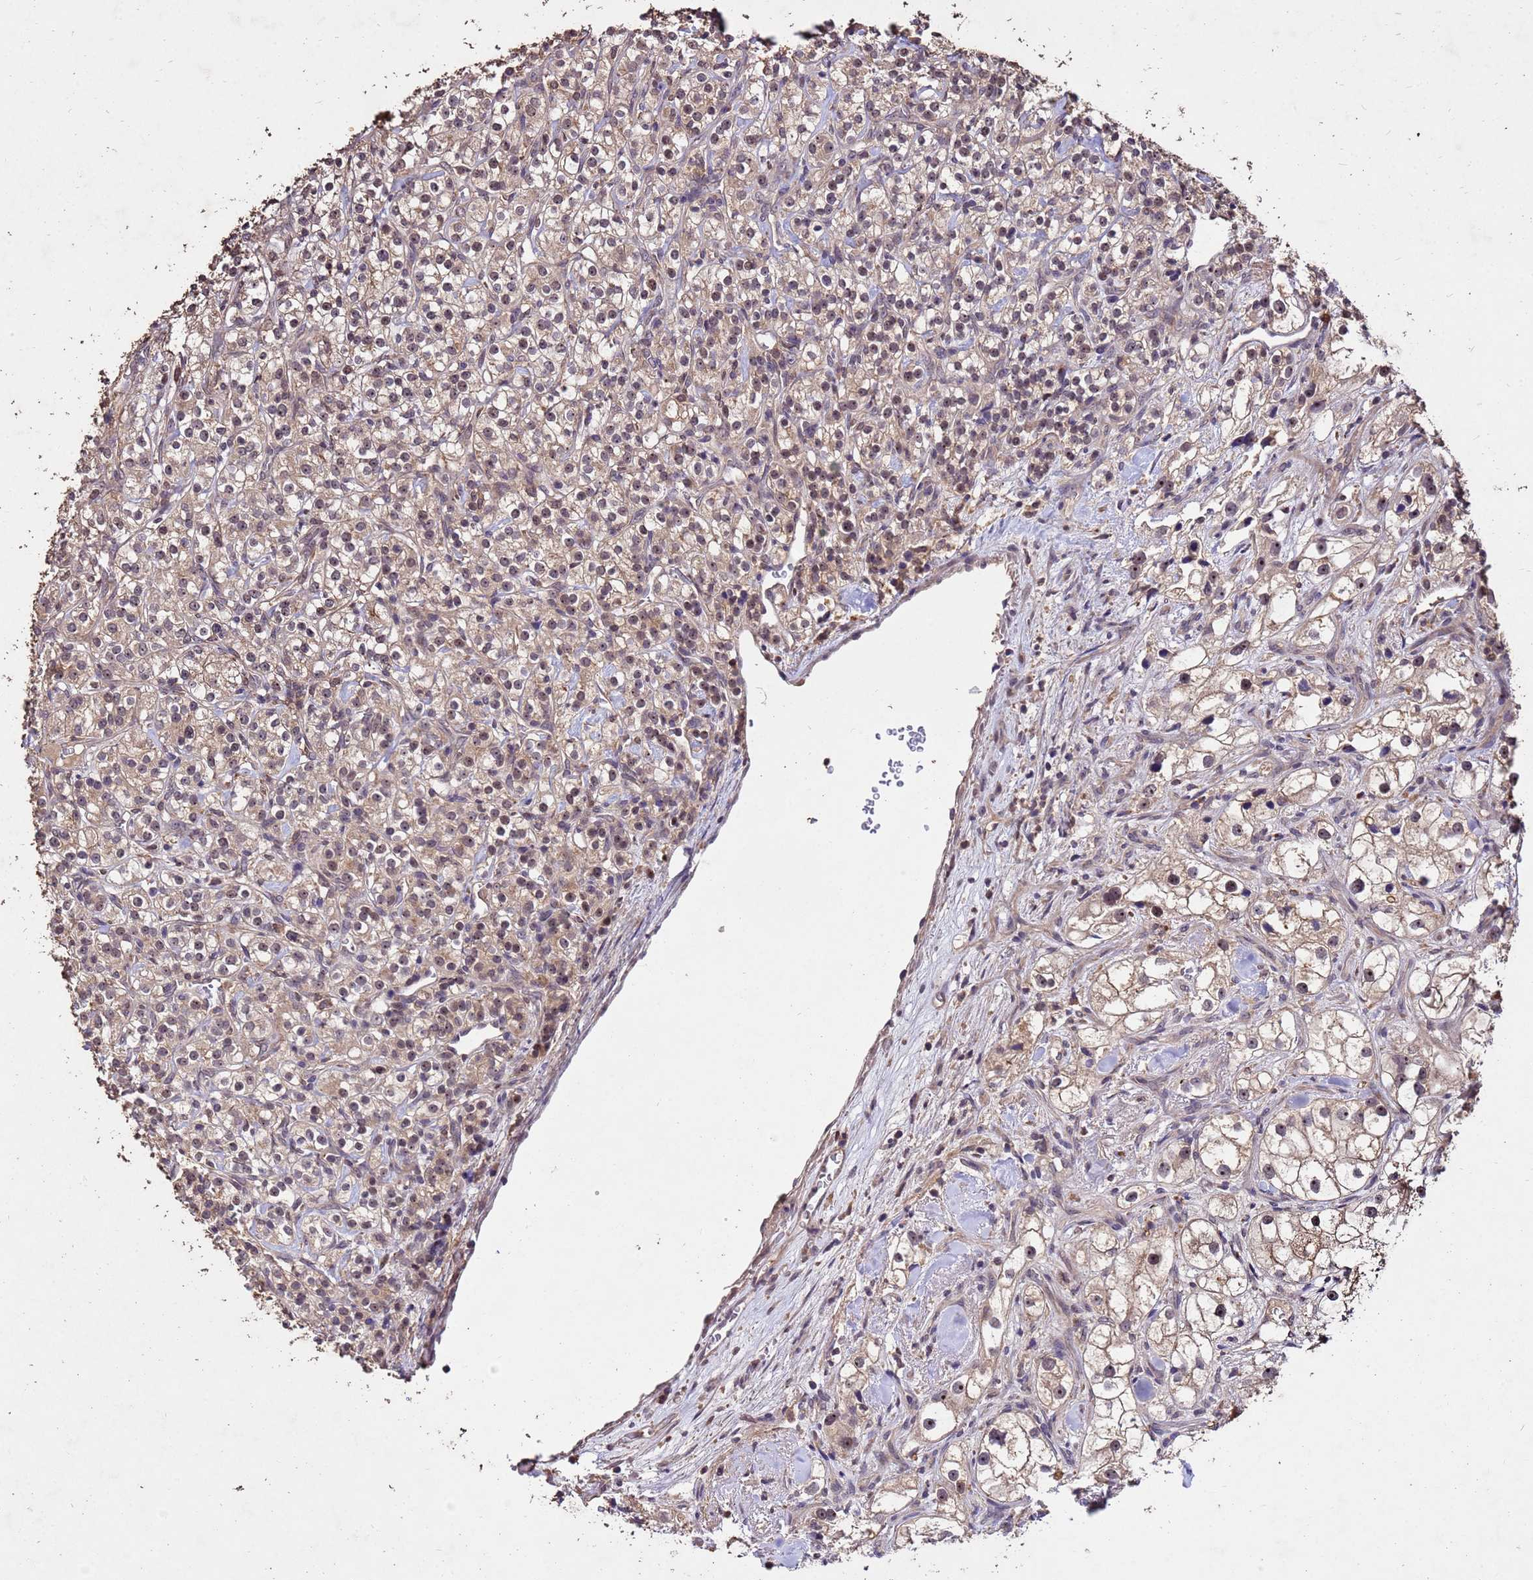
{"staining": {"intensity": "weak", "quantity": "25%-75%", "location": "cytoplasmic/membranous,nuclear"}, "tissue": "renal cancer", "cell_type": "Tumor cells", "image_type": "cancer", "snomed": [{"axis": "morphology", "description": "Adenocarcinoma, NOS"}, {"axis": "topography", "description": "Kidney"}], "caption": "Immunohistochemistry (IHC) (DAB (3,3'-diaminobenzidine)) staining of renal adenocarcinoma displays weak cytoplasmic/membranous and nuclear protein positivity in about 25%-75% of tumor cells.", "gene": "TOR4A", "patient": {"sex": "male", "age": 77}}